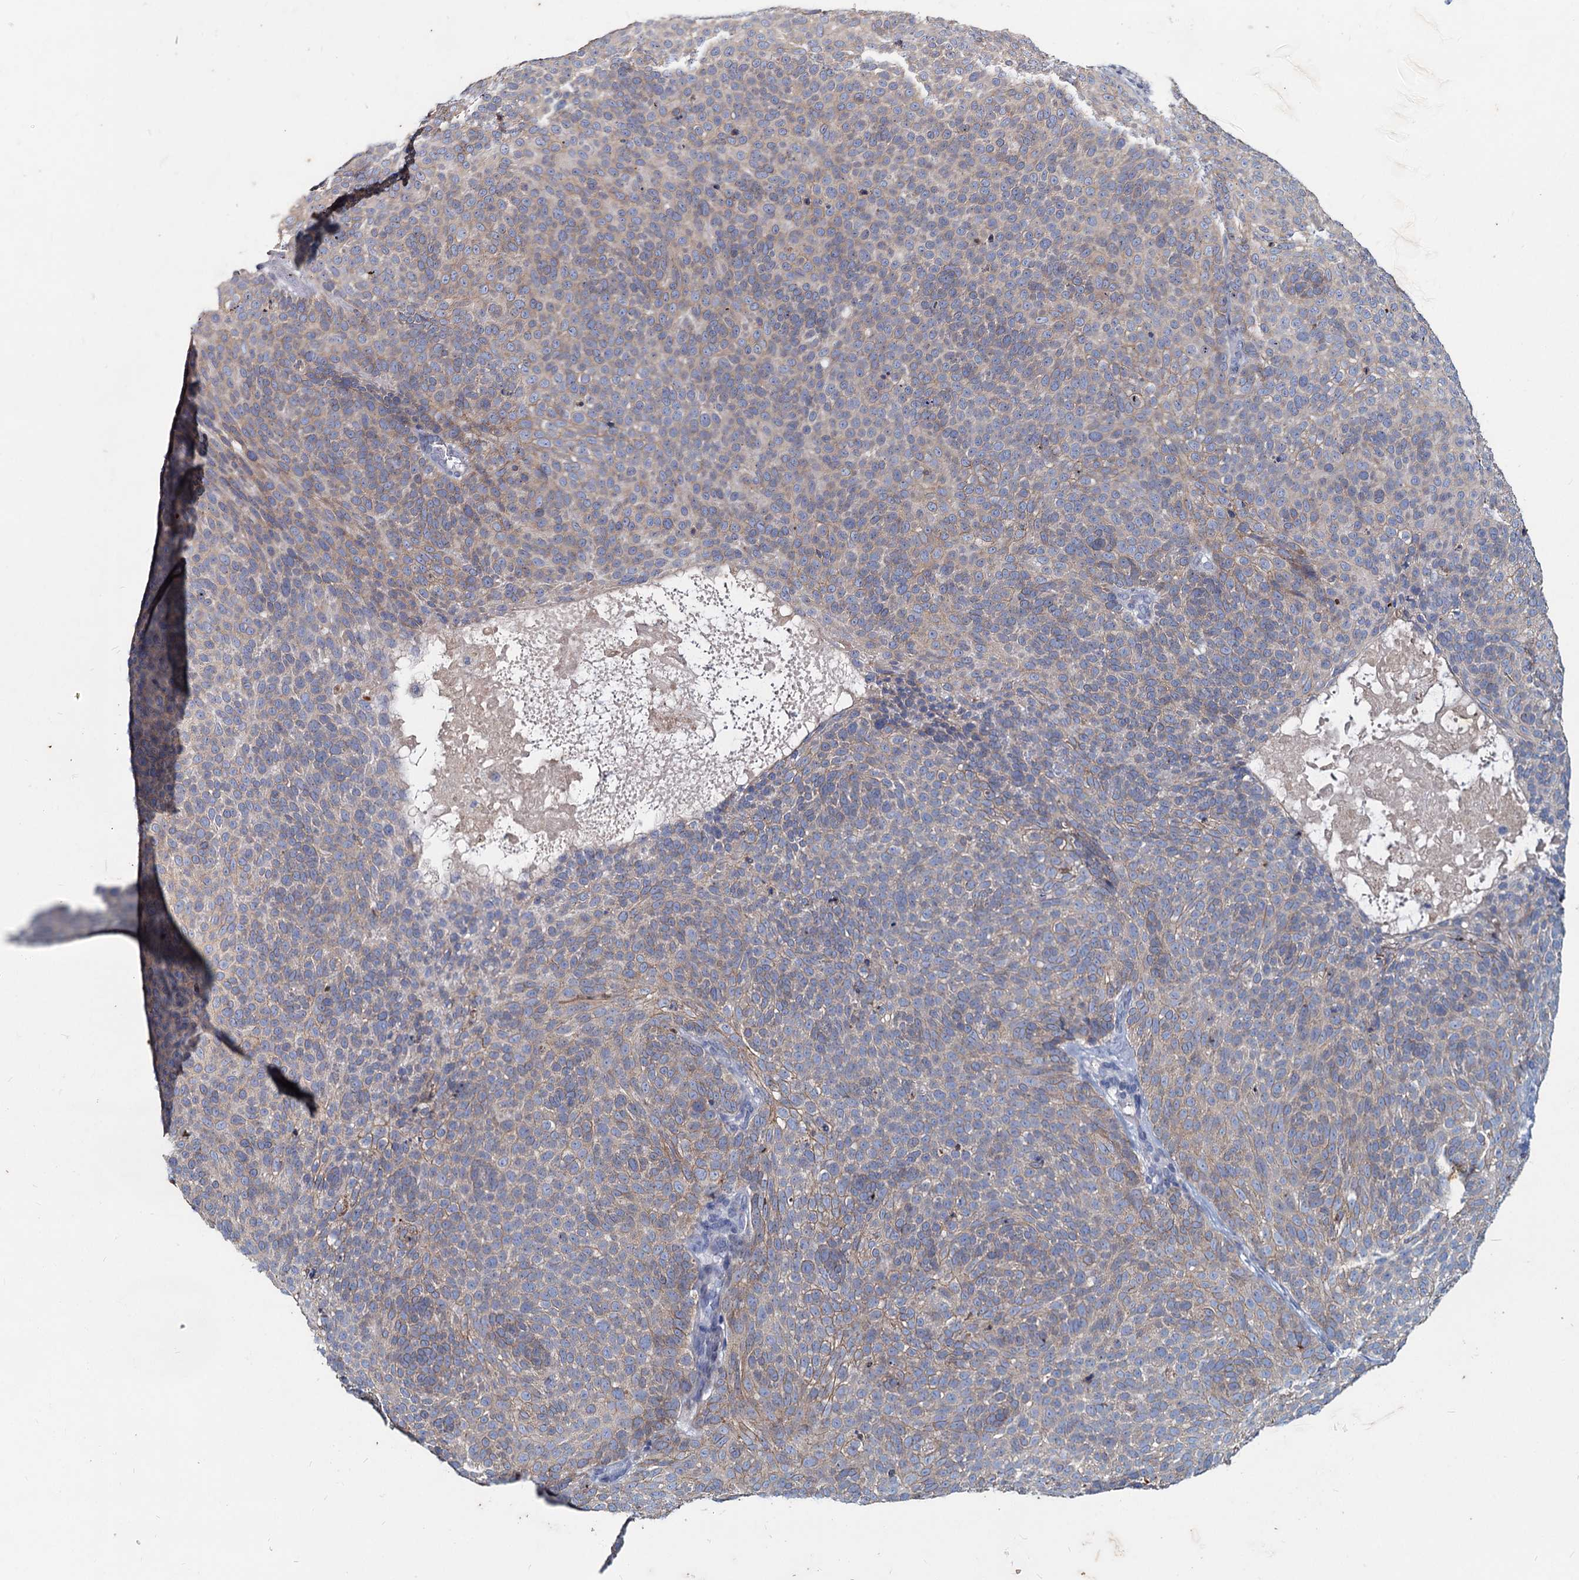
{"staining": {"intensity": "weak", "quantity": "25%-75%", "location": "cytoplasmic/membranous"}, "tissue": "skin cancer", "cell_type": "Tumor cells", "image_type": "cancer", "snomed": [{"axis": "morphology", "description": "Basal cell carcinoma"}, {"axis": "topography", "description": "Skin"}], "caption": "Immunohistochemistry of skin basal cell carcinoma reveals low levels of weak cytoplasmic/membranous positivity in about 25%-75% of tumor cells.", "gene": "TMX2", "patient": {"sex": "male", "age": 85}}